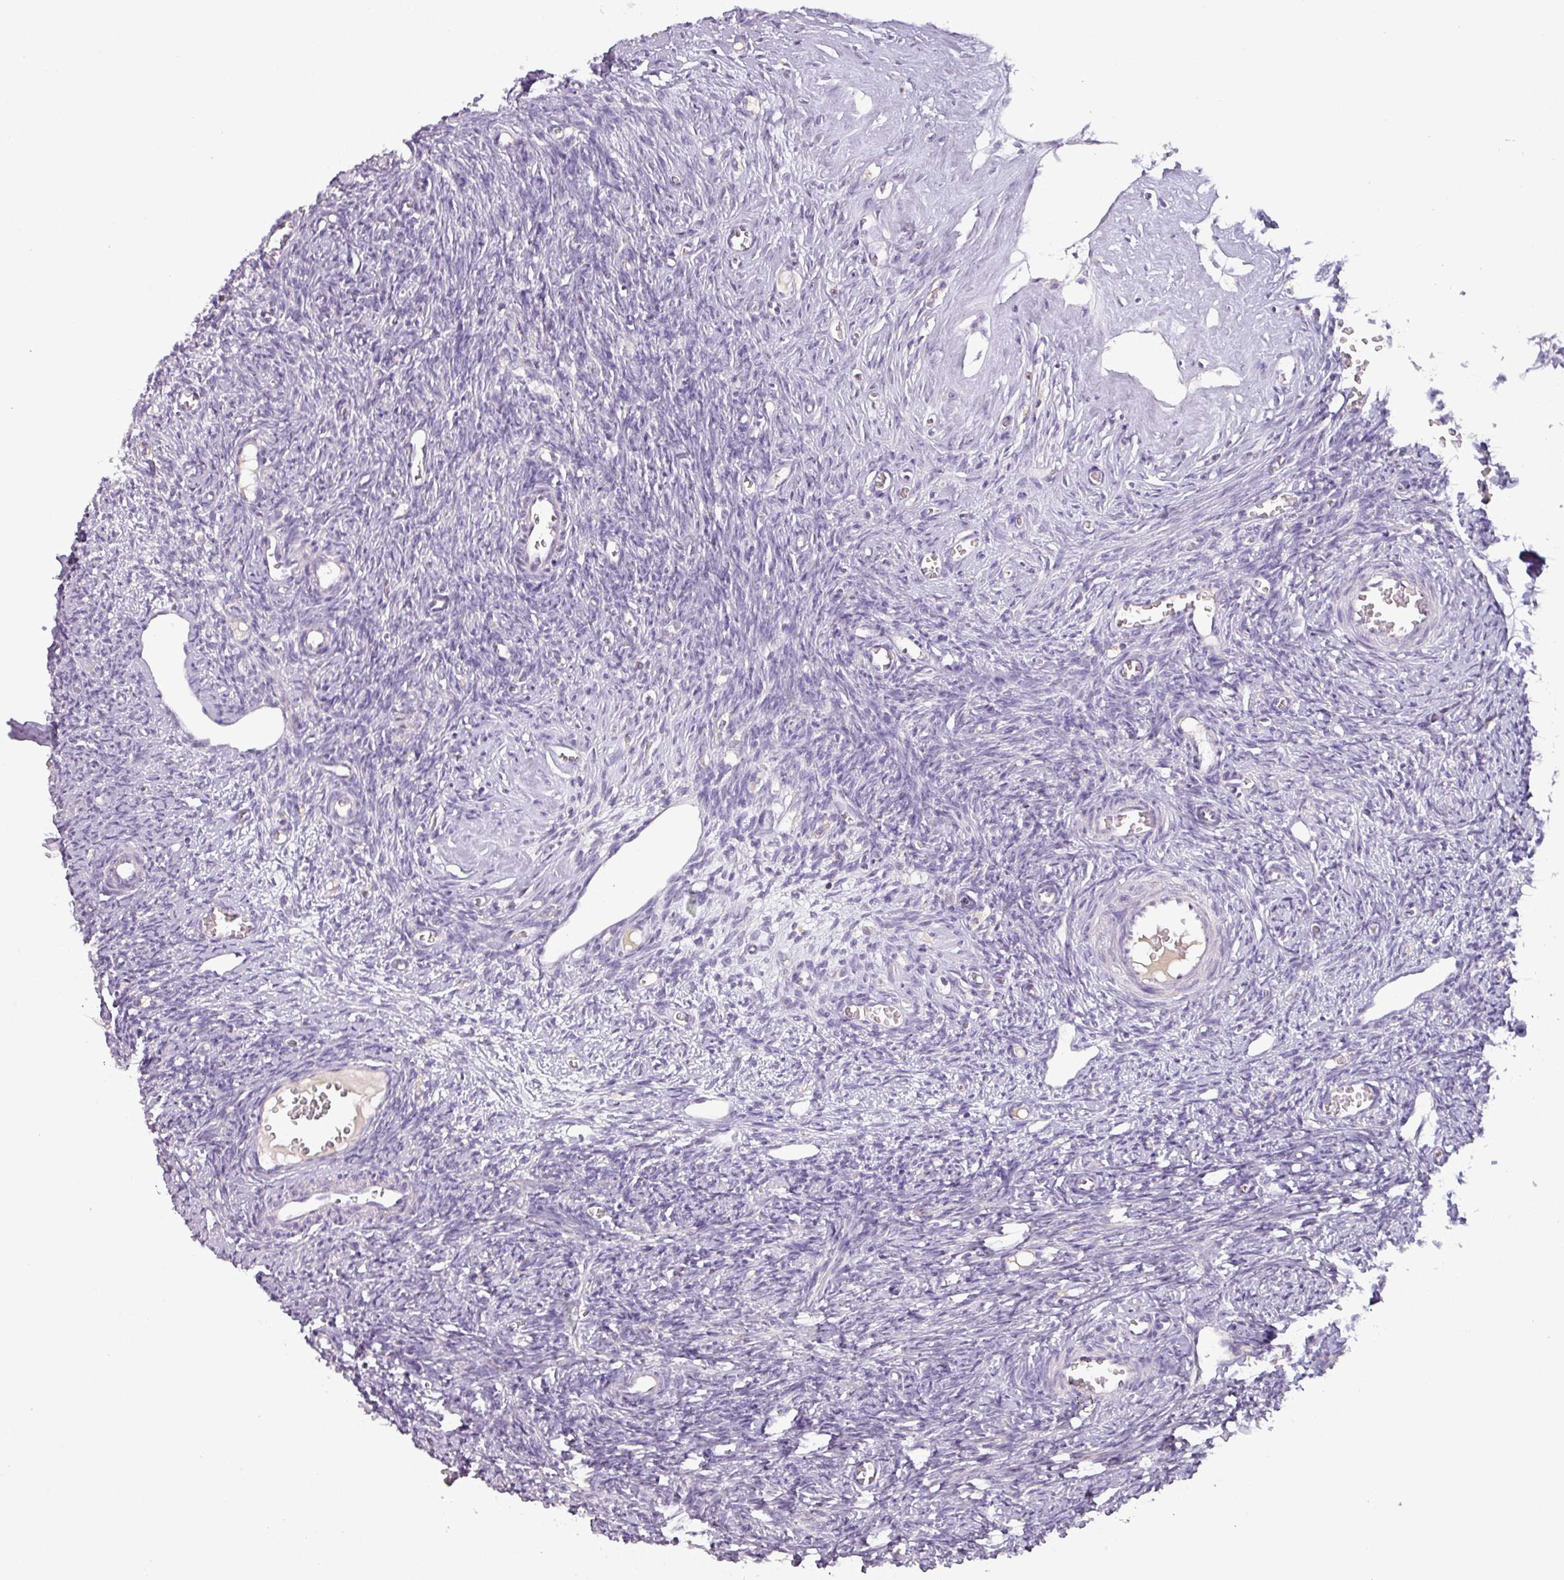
{"staining": {"intensity": "negative", "quantity": "none", "location": "none"}, "tissue": "ovary", "cell_type": "Ovarian stroma cells", "image_type": "normal", "snomed": [{"axis": "morphology", "description": "Normal tissue, NOS"}, {"axis": "topography", "description": "Ovary"}], "caption": "A high-resolution micrograph shows immunohistochemistry (IHC) staining of benign ovary, which demonstrates no significant positivity in ovarian stroma cells.", "gene": "DRD5", "patient": {"sex": "female", "age": 27}}